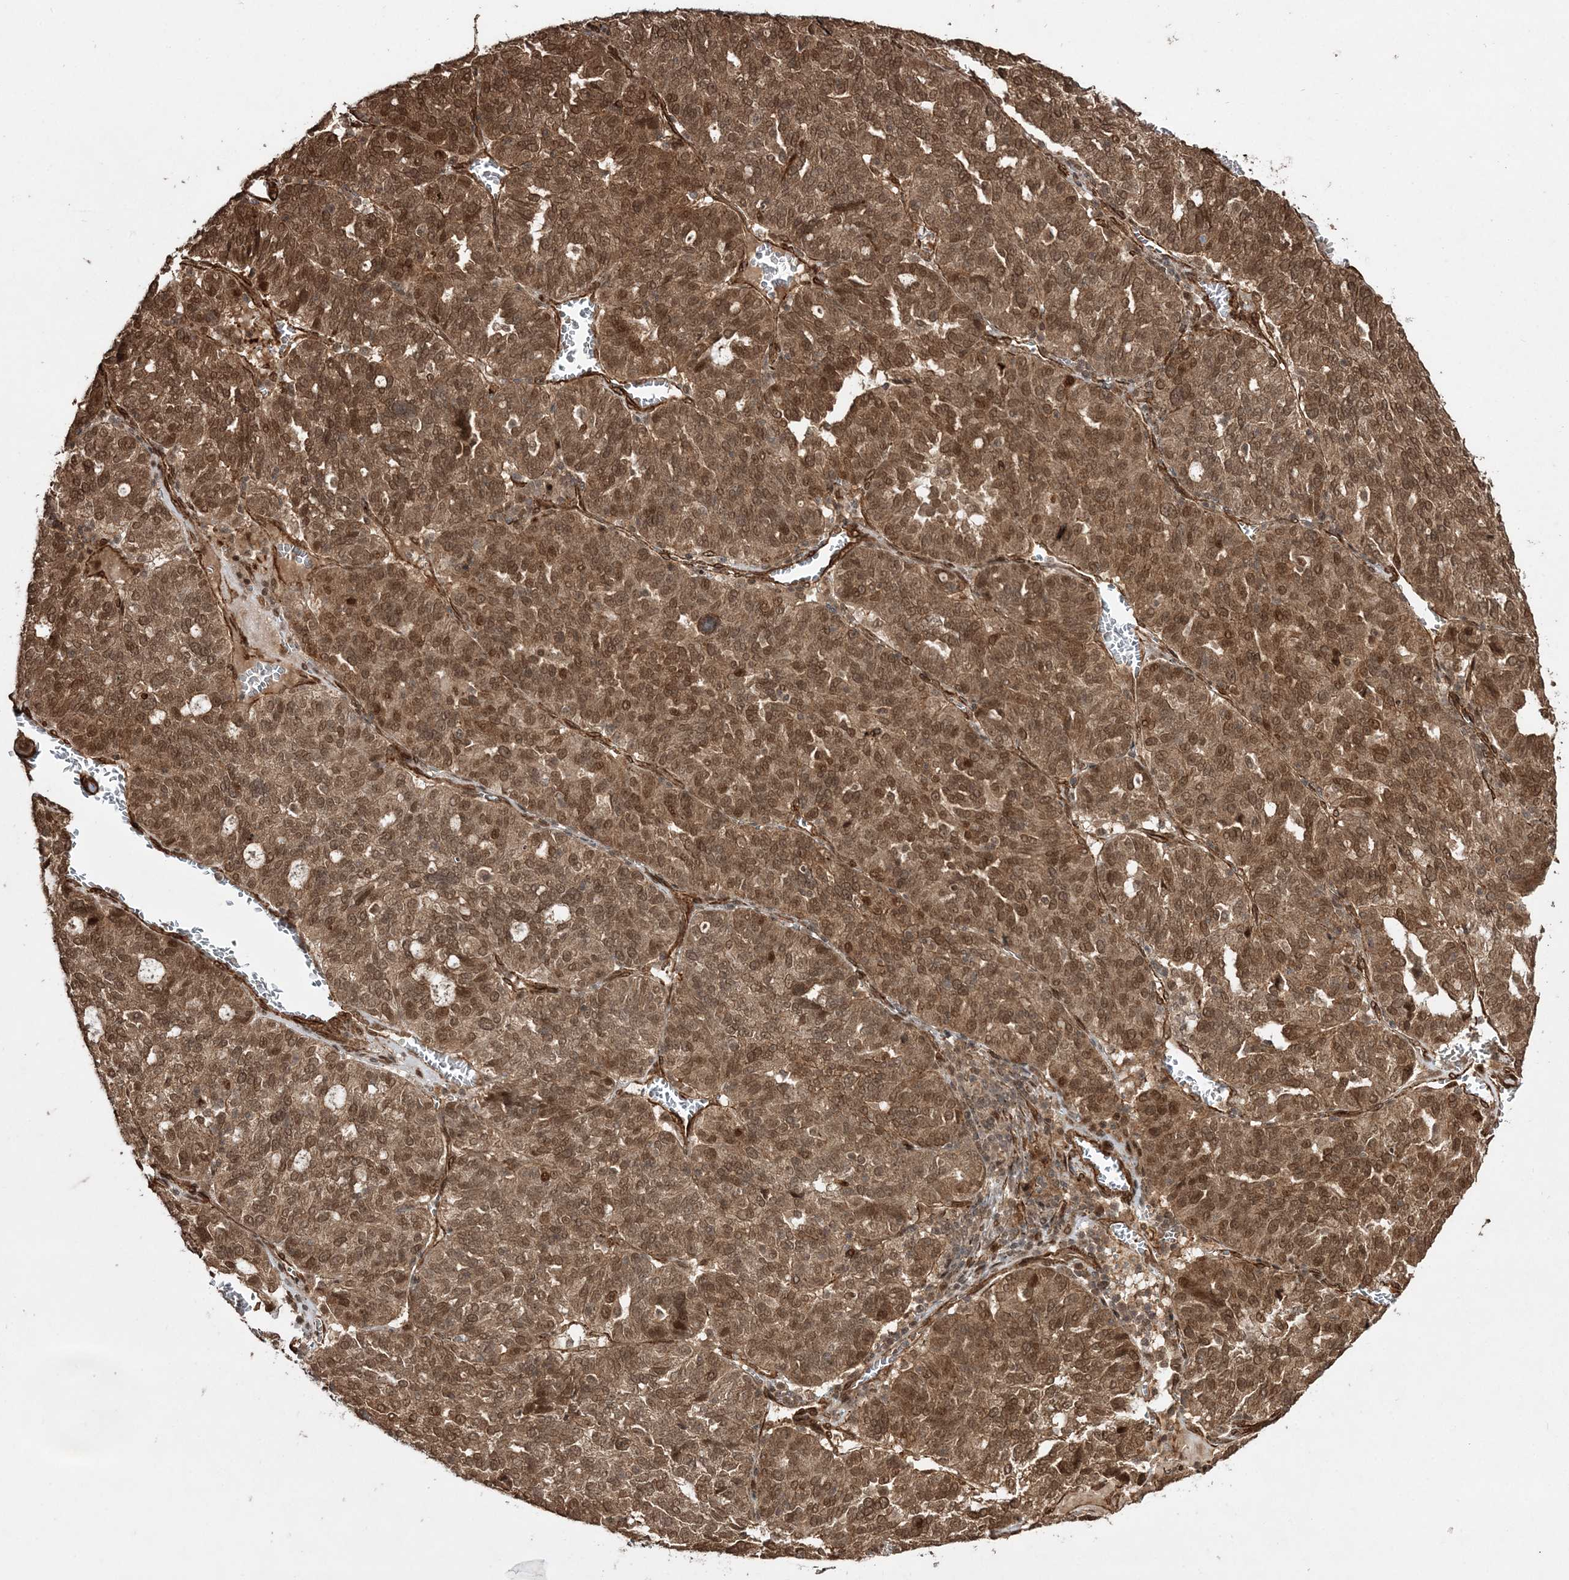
{"staining": {"intensity": "moderate", "quantity": ">75%", "location": "cytoplasmic/membranous,nuclear"}, "tissue": "ovarian cancer", "cell_type": "Tumor cells", "image_type": "cancer", "snomed": [{"axis": "morphology", "description": "Cystadenocarcinoma, serous, NOS"}, {"axis": "topography", "description": "Ovary"}], "caption": "An image of human ovarian cancer (serous cystadenocarcinoma) stained for a protein exhibits moderate cytoplasmic/membranous and nuclear brown staining in tumor cells.", "gene": "ETAA1", "patient": {"sex": "female", "age": 59}}